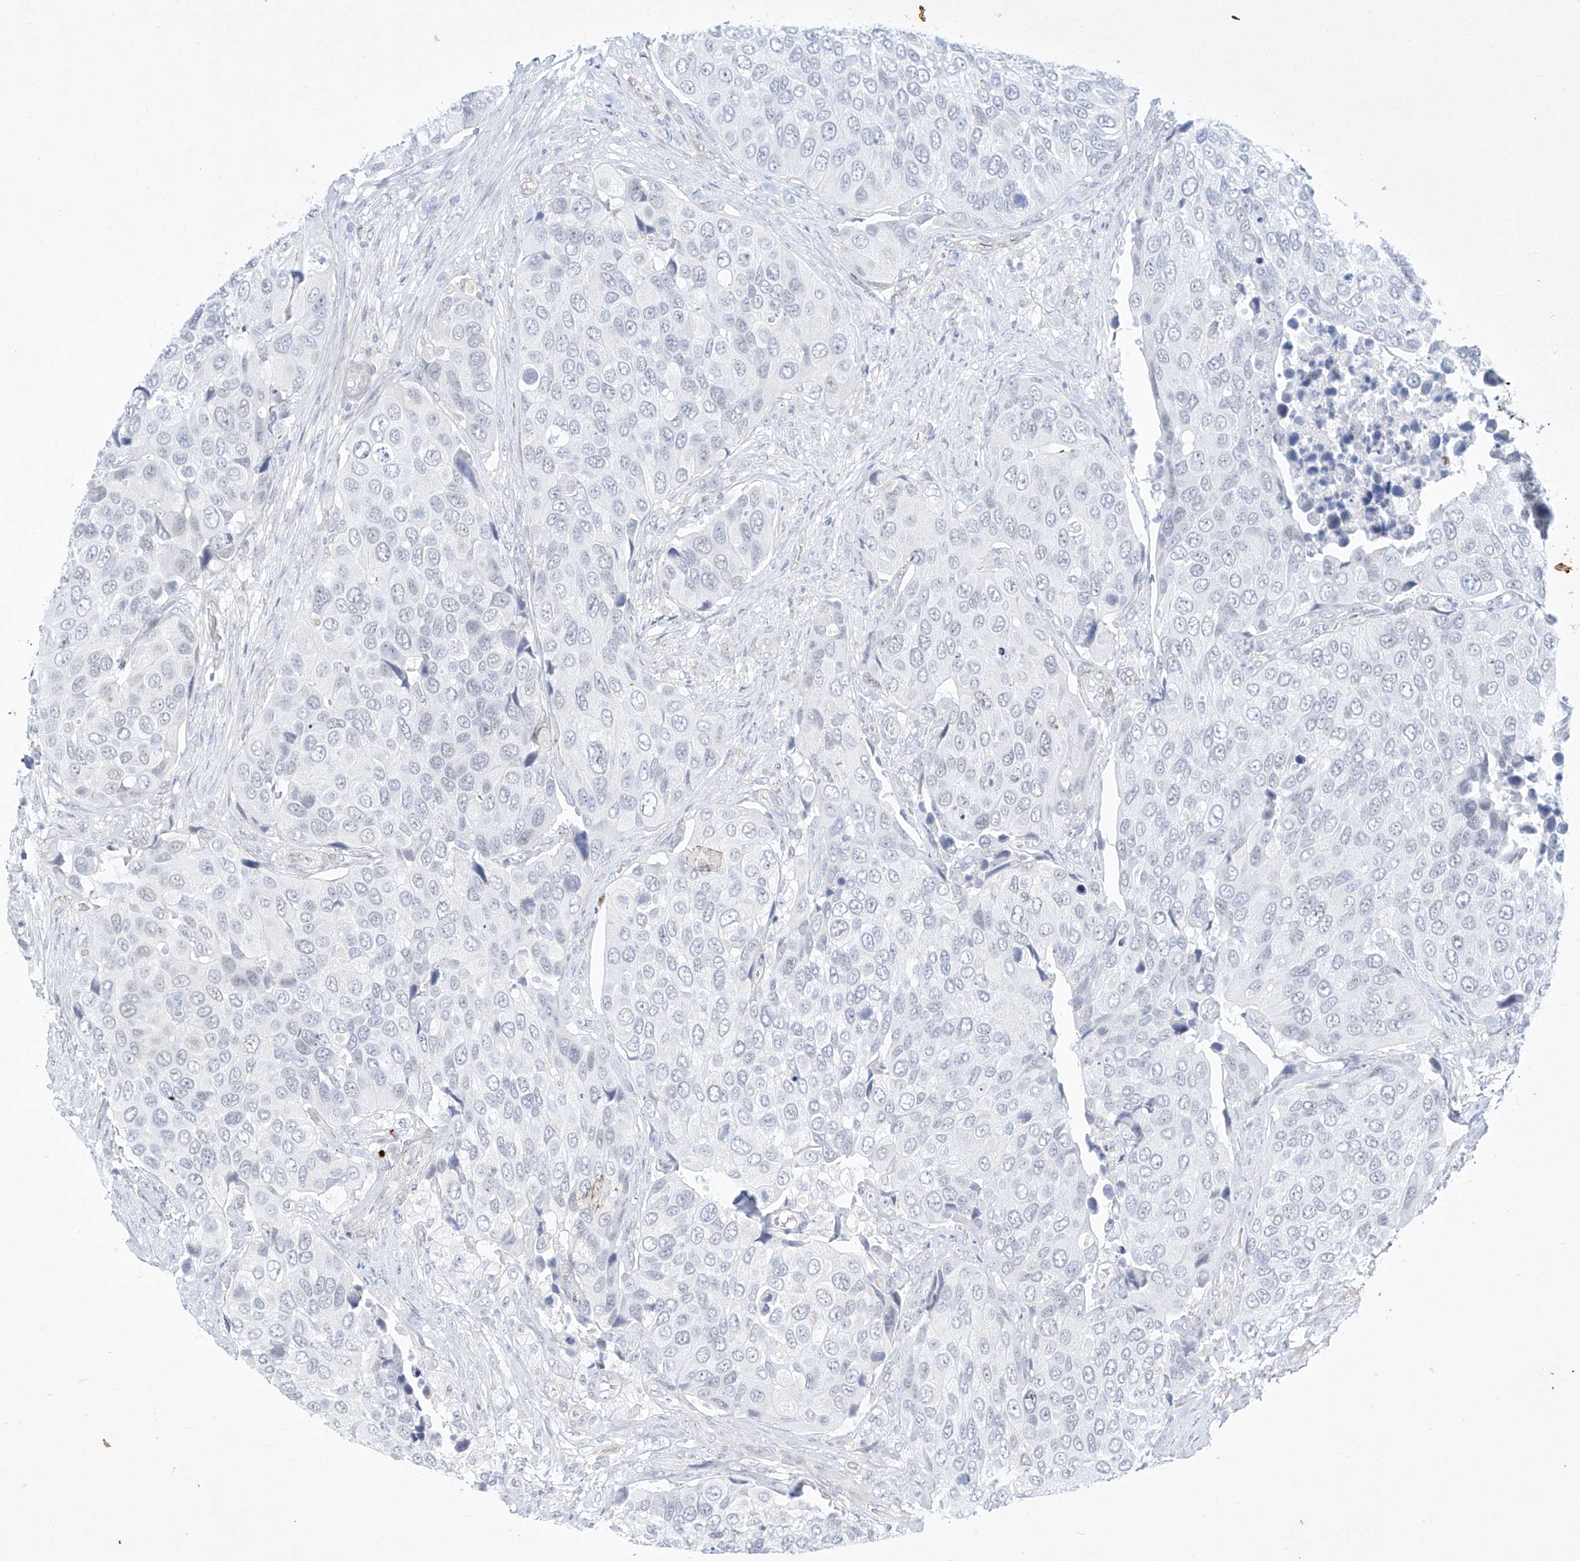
{"staining": {"intensity": "negative", "quantity": "none", "location": "none"}, "tissue": "urothelial cancer", "cell_type": "Tumor cells", "image_type": "cancer", "snomed": [{"axis": "morphology", "description": "Urothelial carcinoma, High grade"}, {"axis": "topography", "description": "Urinary bladder"}], "caption": "High-grade urothelial carcinoma was stained to show a protein in brown. There is no significant positivity in tumor cells.", "gene": "REEP2", "patient": {"sex": "male", "age": 74}}